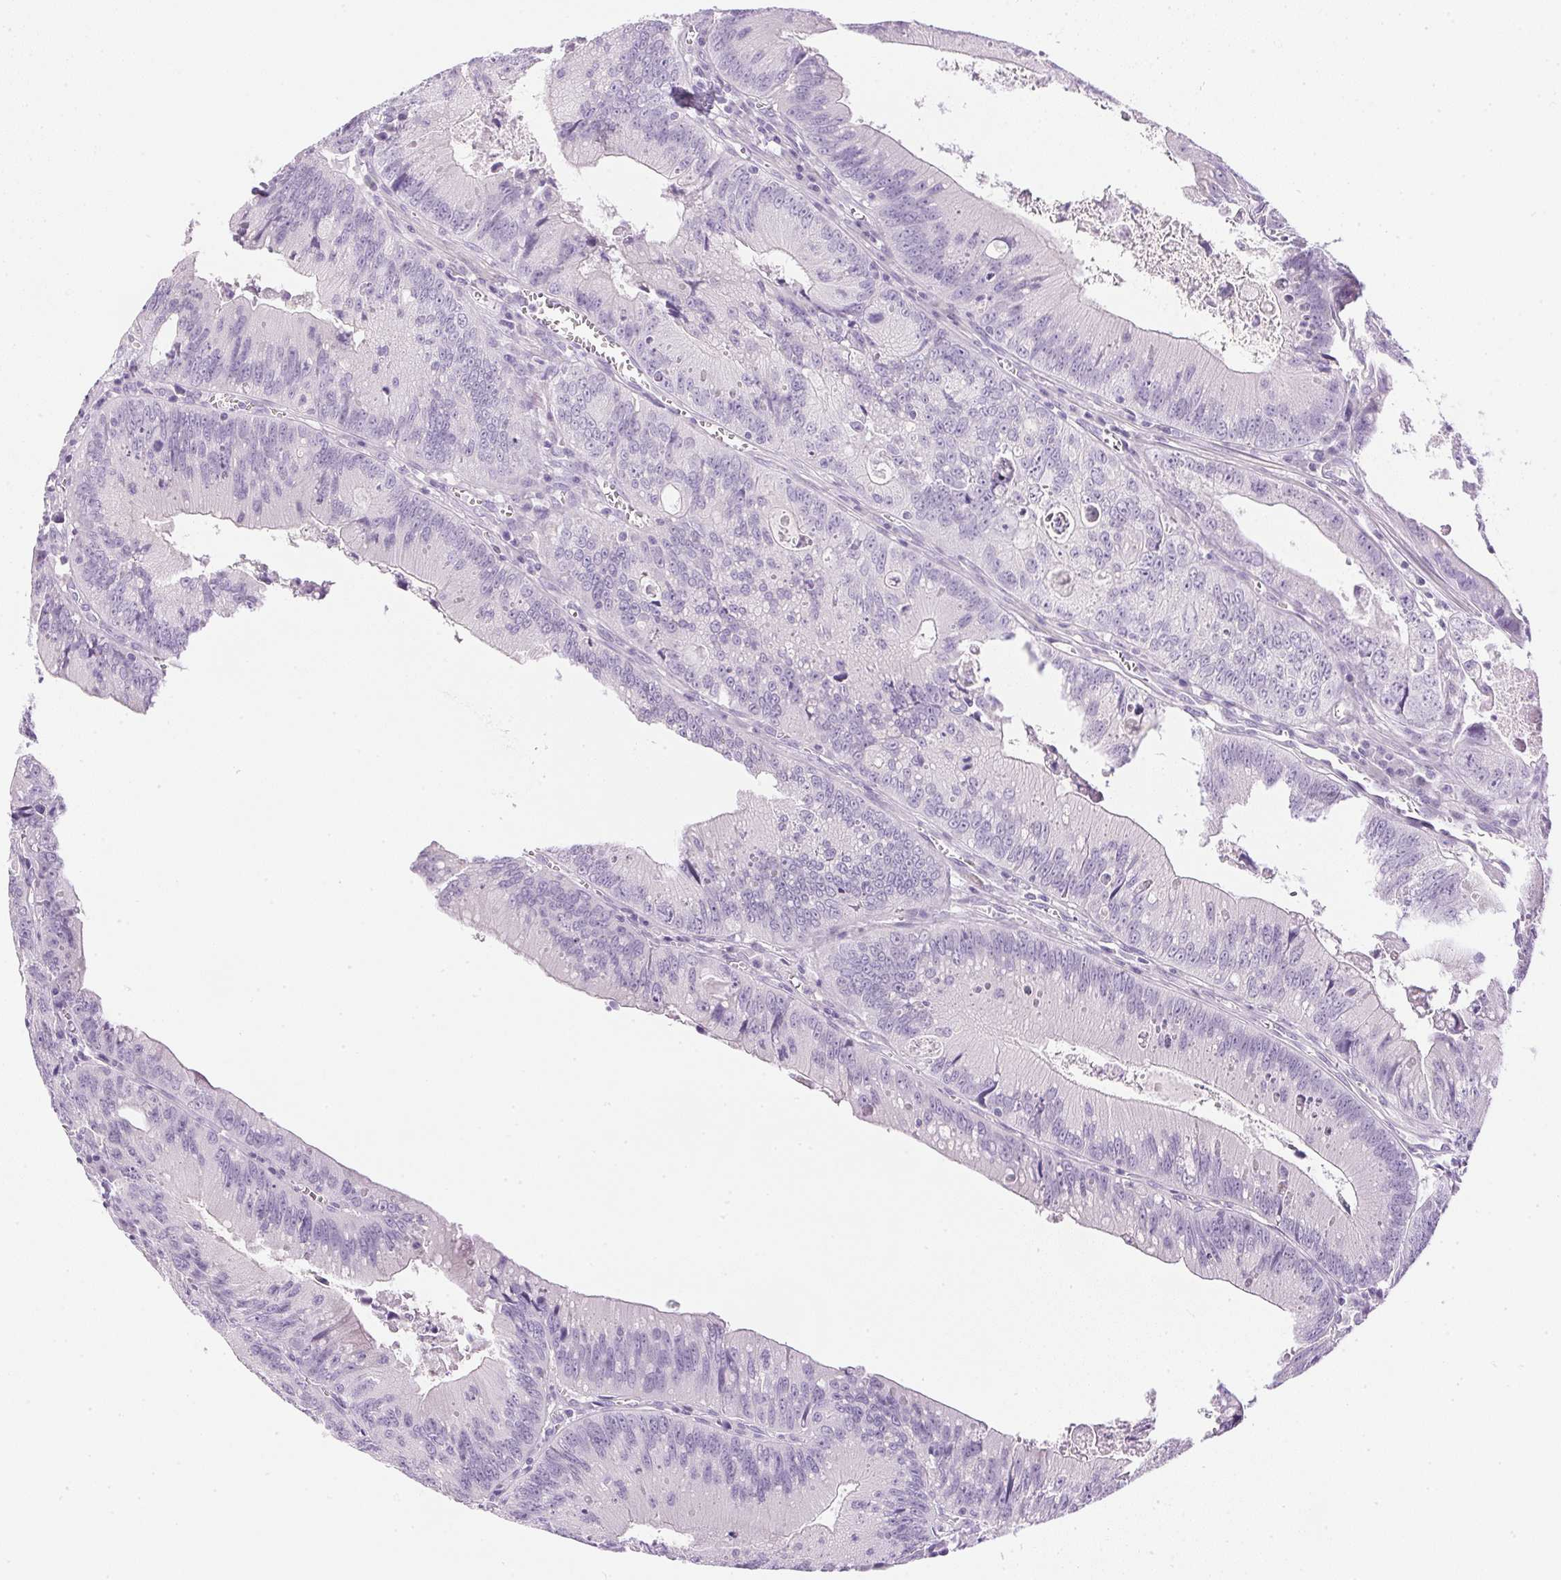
{"staining": {"intensity": "negative", "quantity": "none", "location": "none"}, "tissue": "colorectal cancer", "cell_type": "Tumor cells", "image_type": "cancer", "snomed": [{"axis": "morphology", "description": "Adenocarcinoma, NOS"}, {"axis": "topography", "description": "Rectum"}], "caption": "Tumor cells show no significant protein expression in colorectal adenocarcinoma.", "gene": "CTRL", "patient": {"sex": "female", "age": 81}}